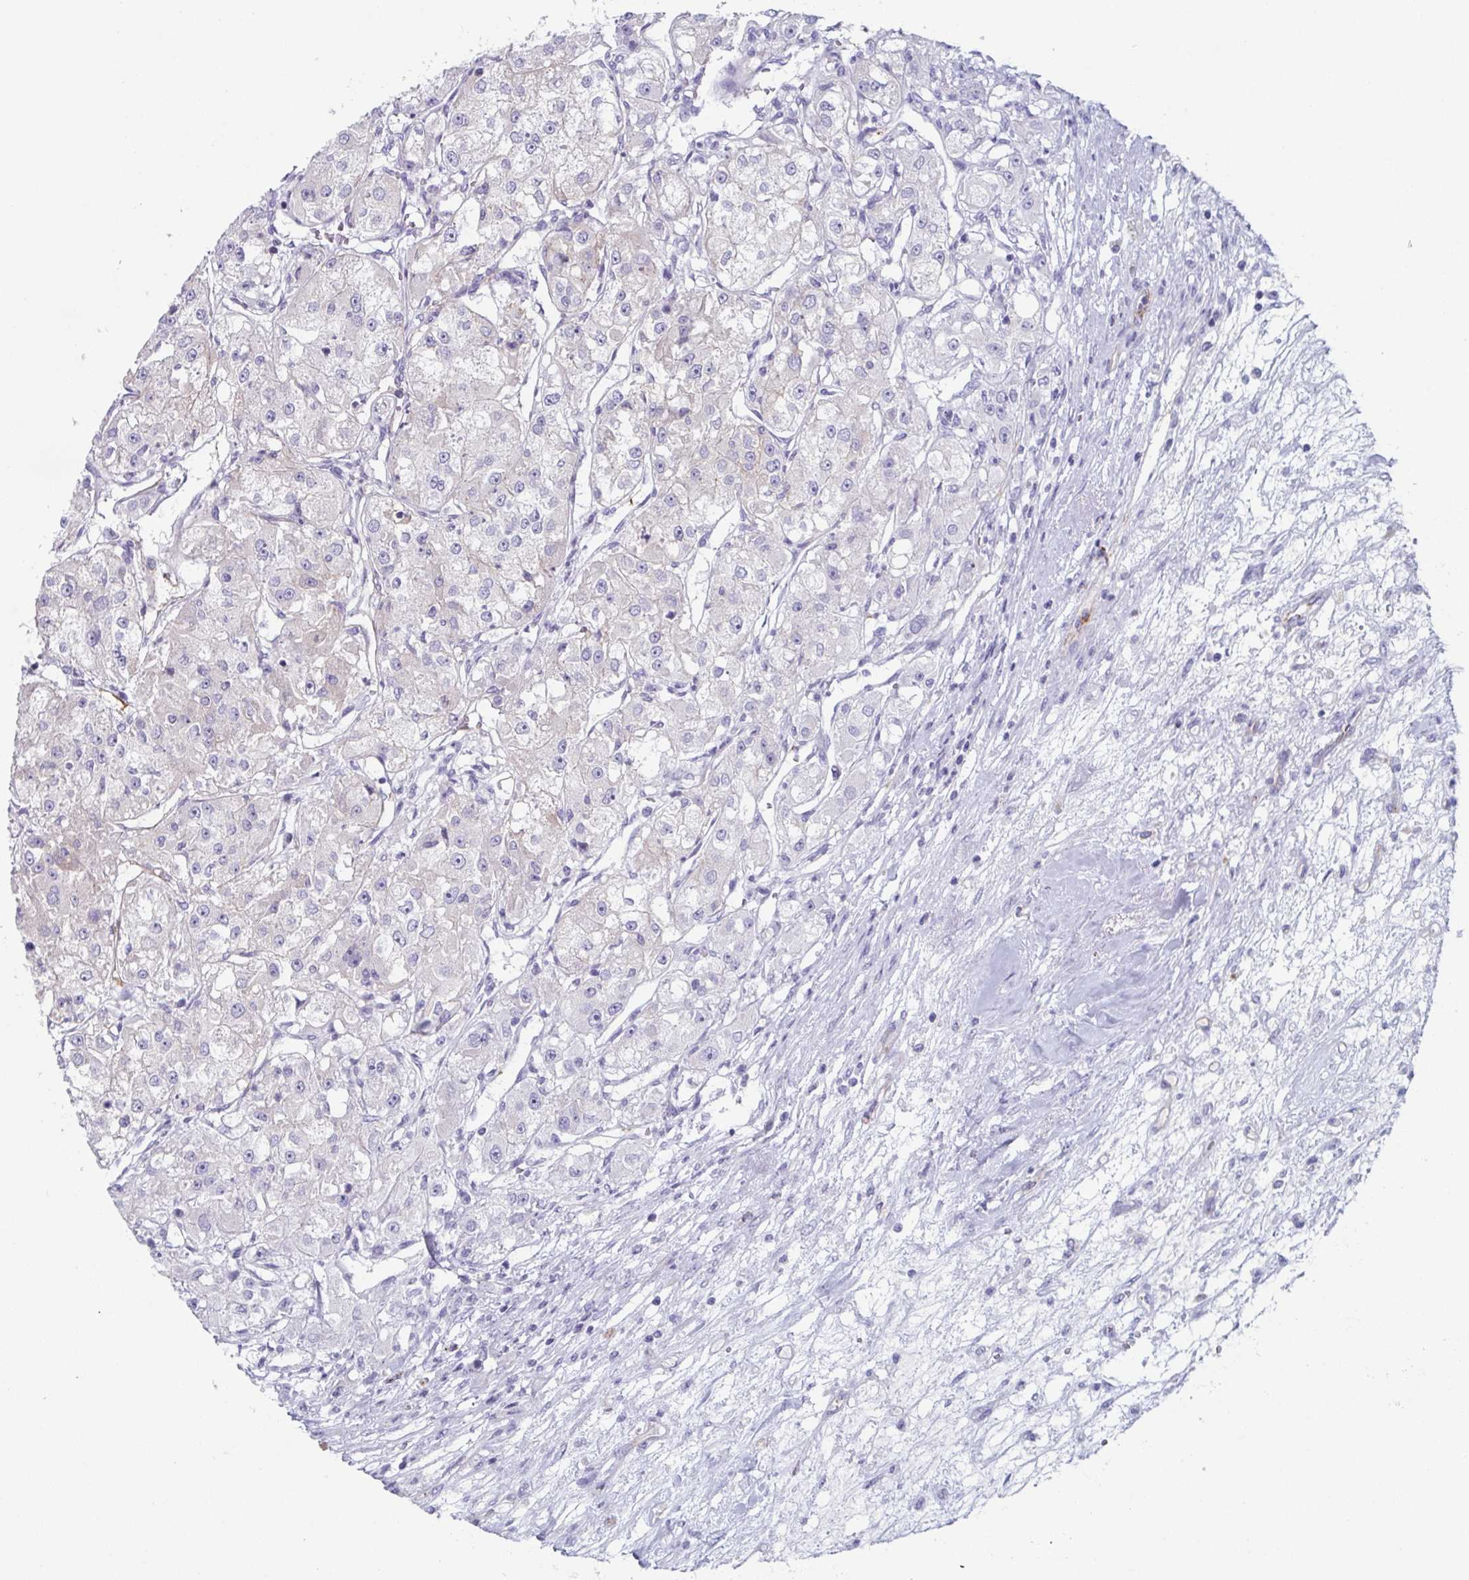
{"staining": {"intensity": "negative", "quantity": "none", "location": "none"}, "tissue": "renal cancer", "cell_type": "Tumor cells", "image_type": "cancer", "snomed": [{"axis": "morphology", "description": "Adenocarcinoma, NOS"}, {"axis": "topography", "description": "Kidney"}], "caption": "The IHC micrograph has no significant positivity in tumor cells of renal adenocarcinoma tissue.", "gene": "LYRM2", "patient": {"sex": "female", "age": 63}}